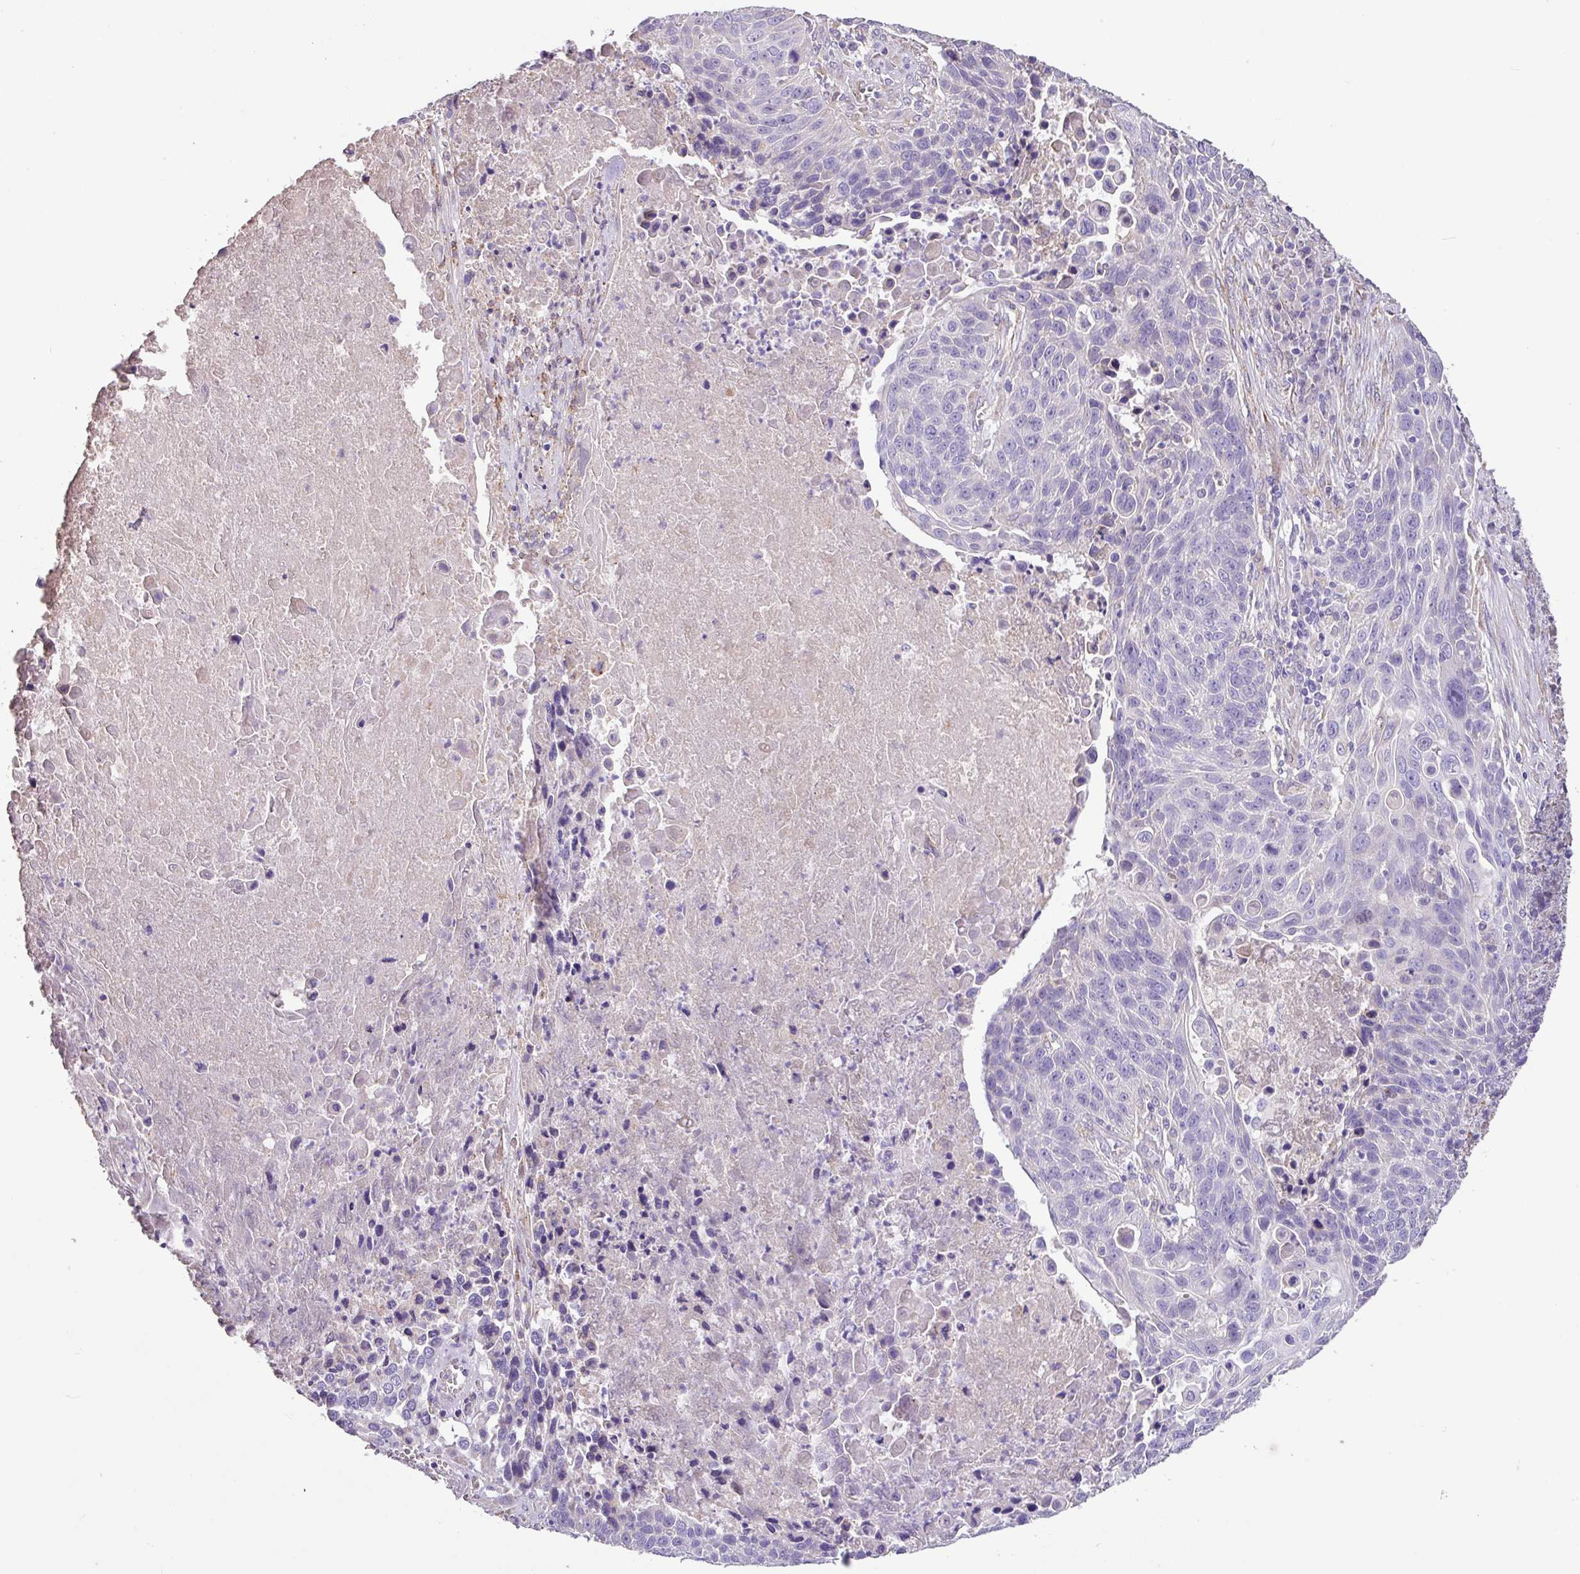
{"staining": {"intensity": "negative", "quantity": "none", "location": "none"}, "tissue": "lung cancer", "cell_type": "Tumor cells", "image_type": "cancer", "snomed": [{"axis": "morphology", "description": "Squamous cell carcinoma, NOS"}, {"axis": "topography", "description": "Lung"}], "caption": "This histopathology image is of squamous cell carcinoma (lung) stained with immunohistochemistry (IHC) to label a protein in brown with the nuclei are counter-stained blue. There is no expression in tumor cells.", "gene": "ZG16", "patient": {"sex": "male", "age": 78}}